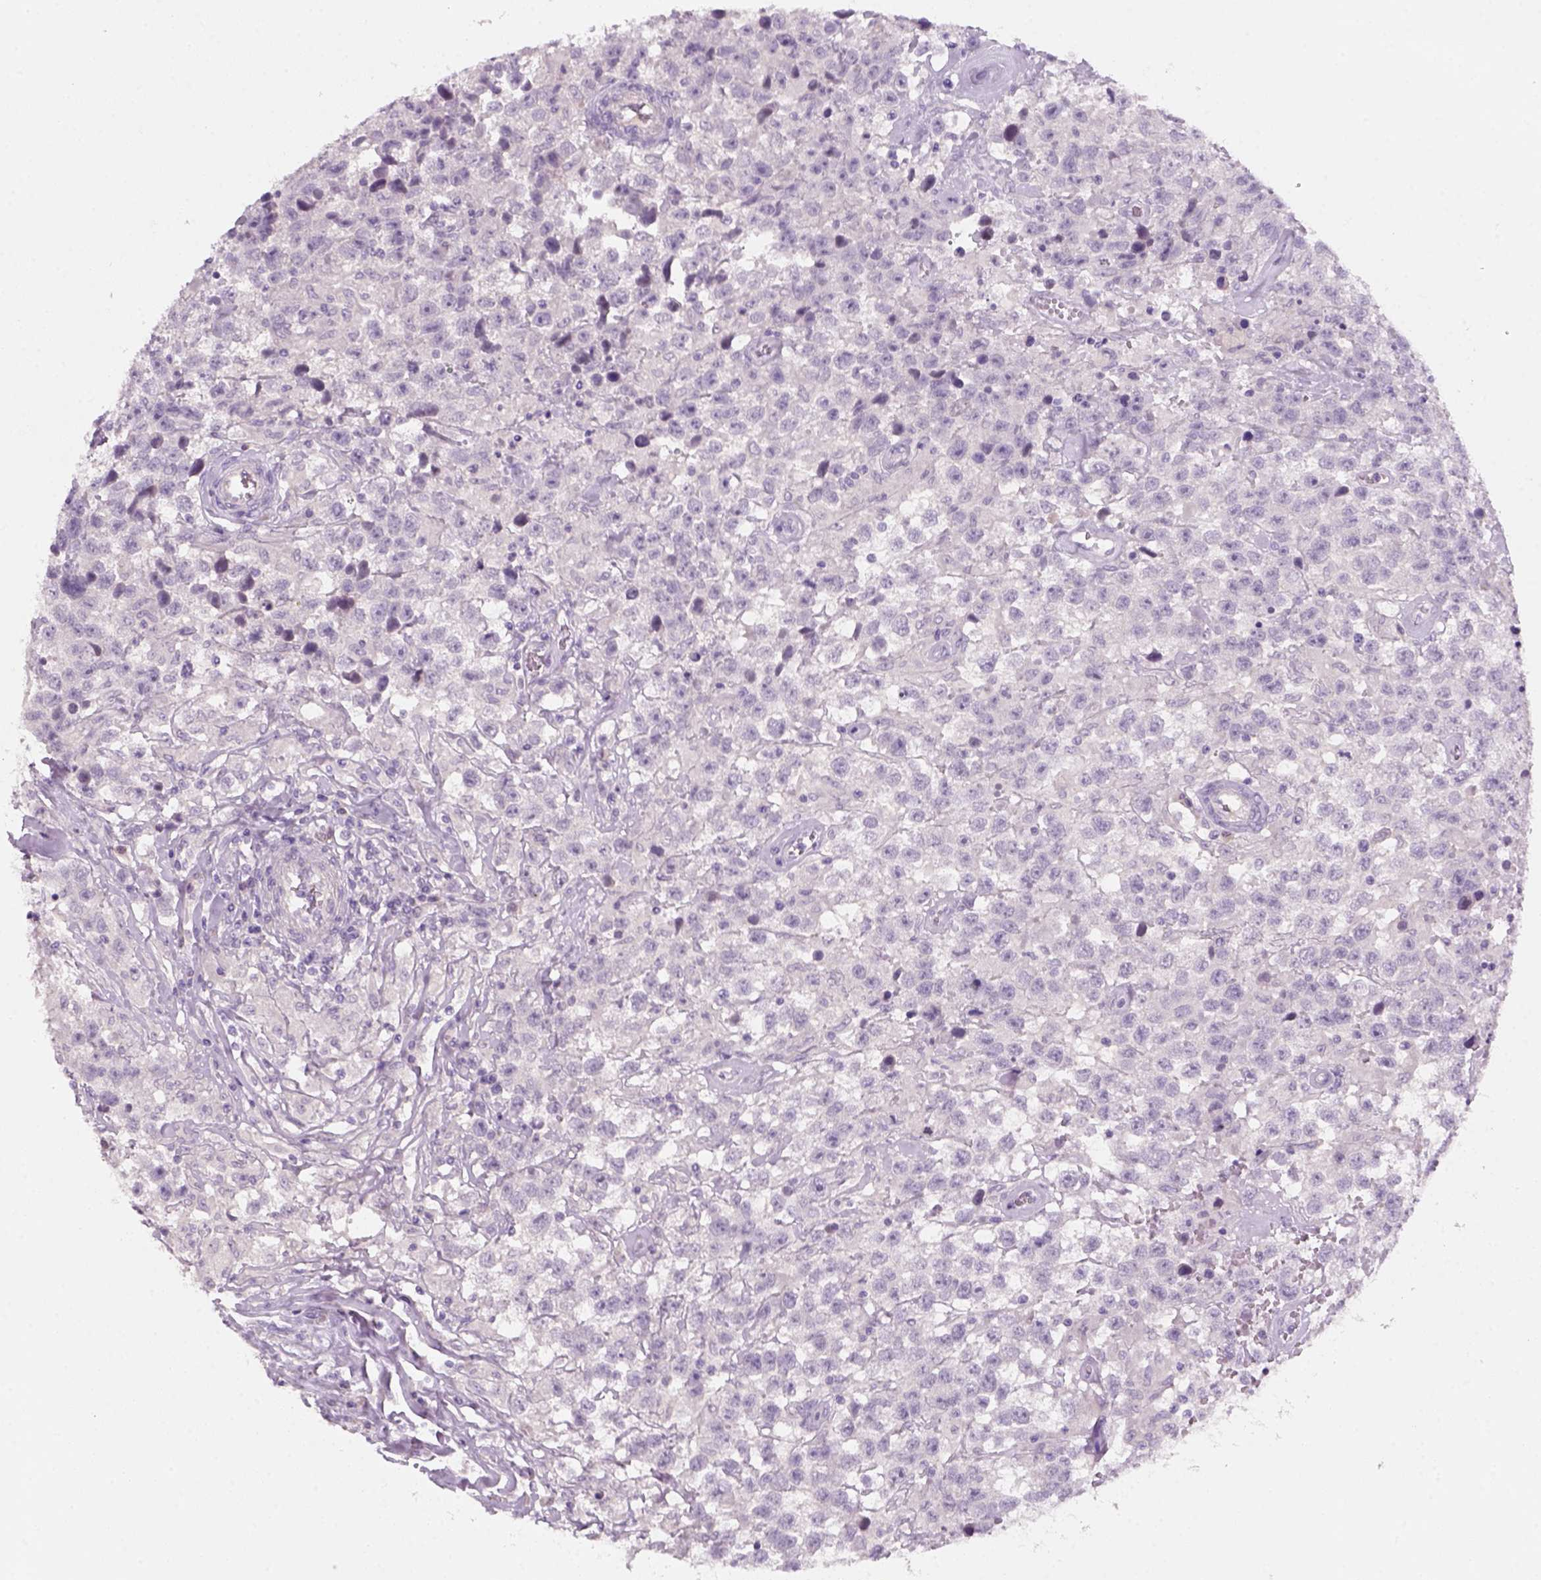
{"staining": {"intensity": "negative", "quantity": "none", "location": "none"}, "tissue": "testis cancer", "cell_type": "Tumor cells", "image_type": "cancer", "snomed": [{"axis": "morphology", "description": "Seminoma, NOS"}, {"axis": "topography", "description": "Testis"}], "caption": "There is no significant staining in tumor cells of seminoma (testis).", "gene": "KRT25", "patient": {"sex": "male", "age": 43}}